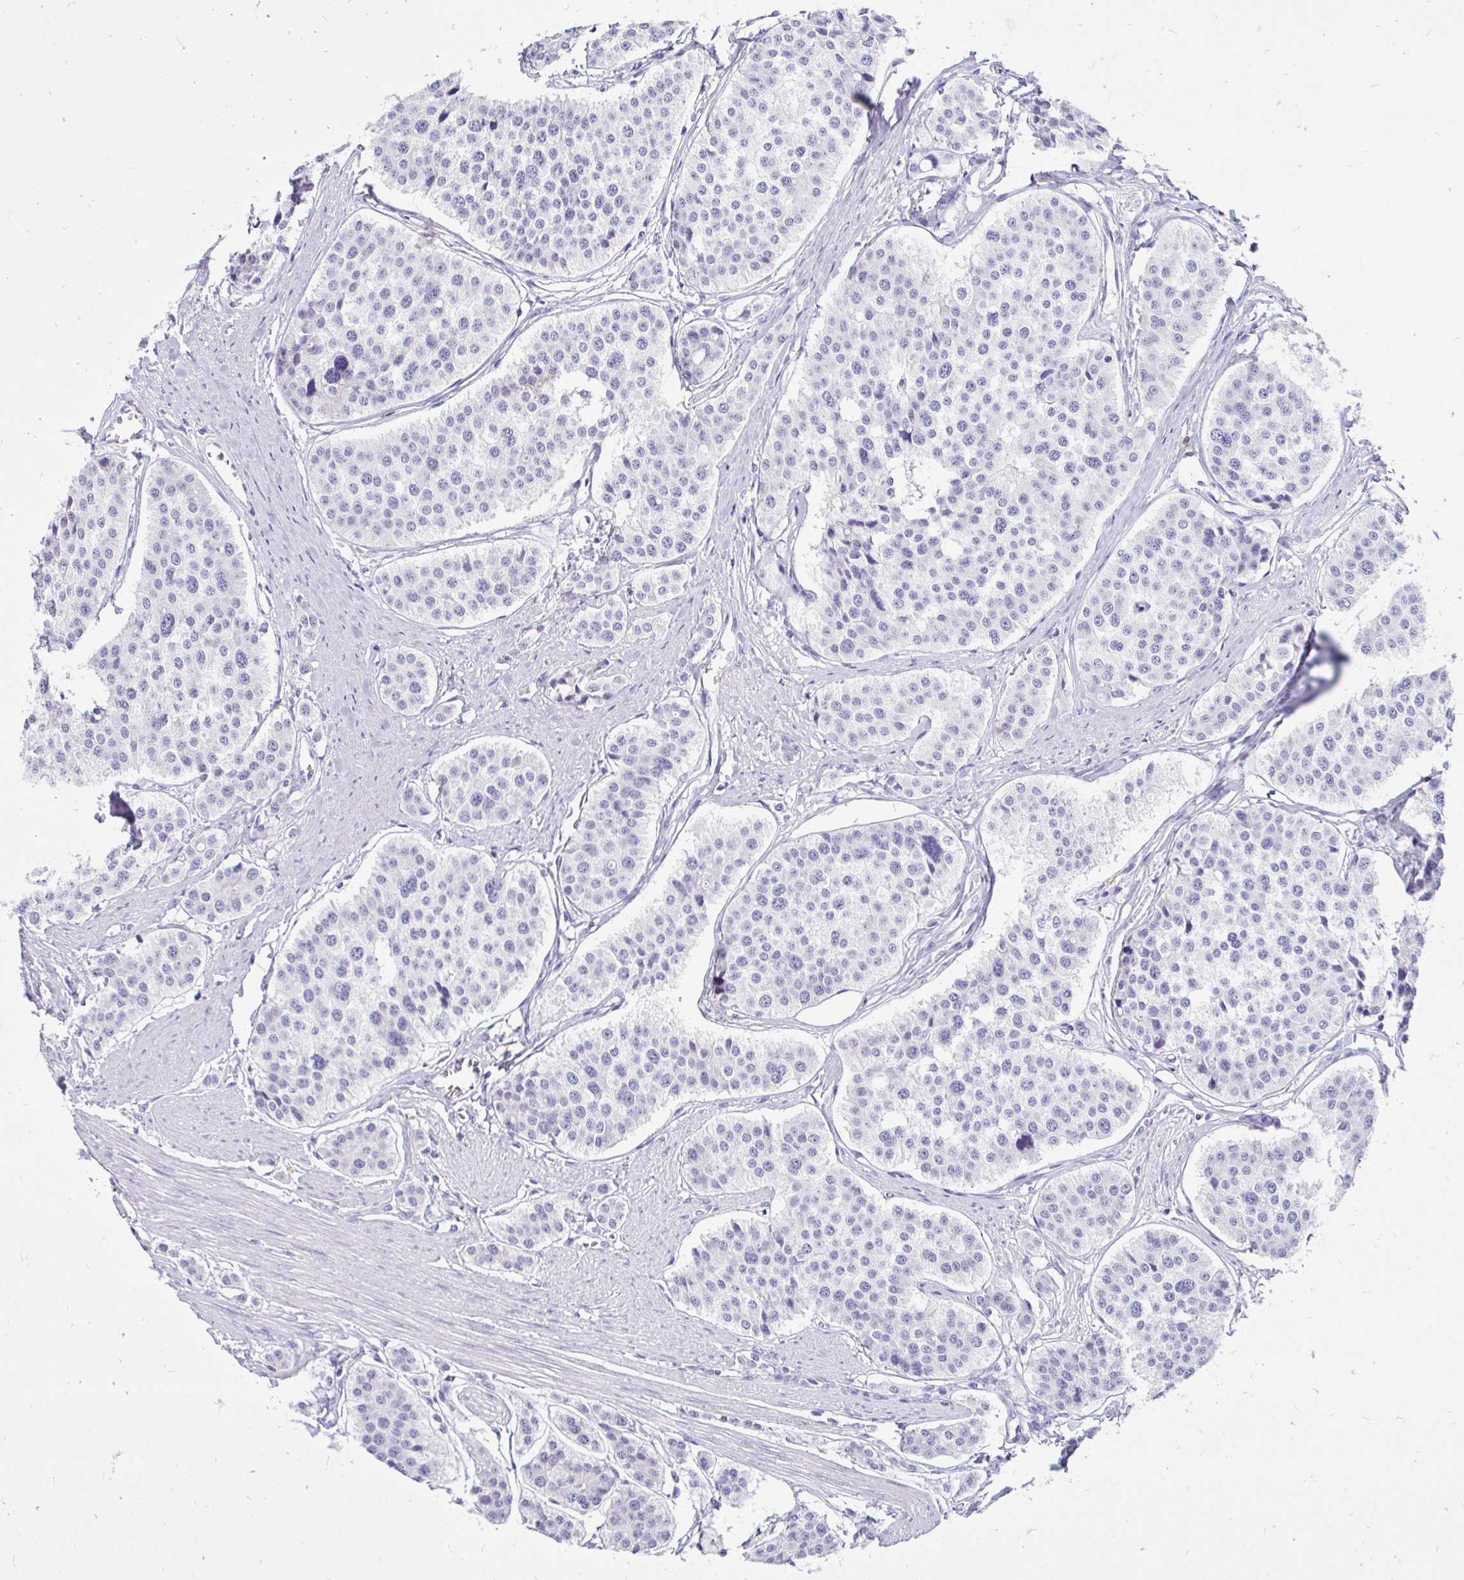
{"staining": {"intensity": "negative", "quantity": "none", "location": "none"}, "tissue": "carcinoid", "cell_type": "Tumor cells", "image_type": "cancer", "snomed": [{"axis": "morphology", "description": "Carcinoid, malignant, NOS"}, {"axis": "topography", "description": "Small intestine"}], "caption": "IHC of human carcinoid (malignant) displays no expression in tumor cells.", "gene": "FATE1", "patient": {"sex": "male", "age": 60}}